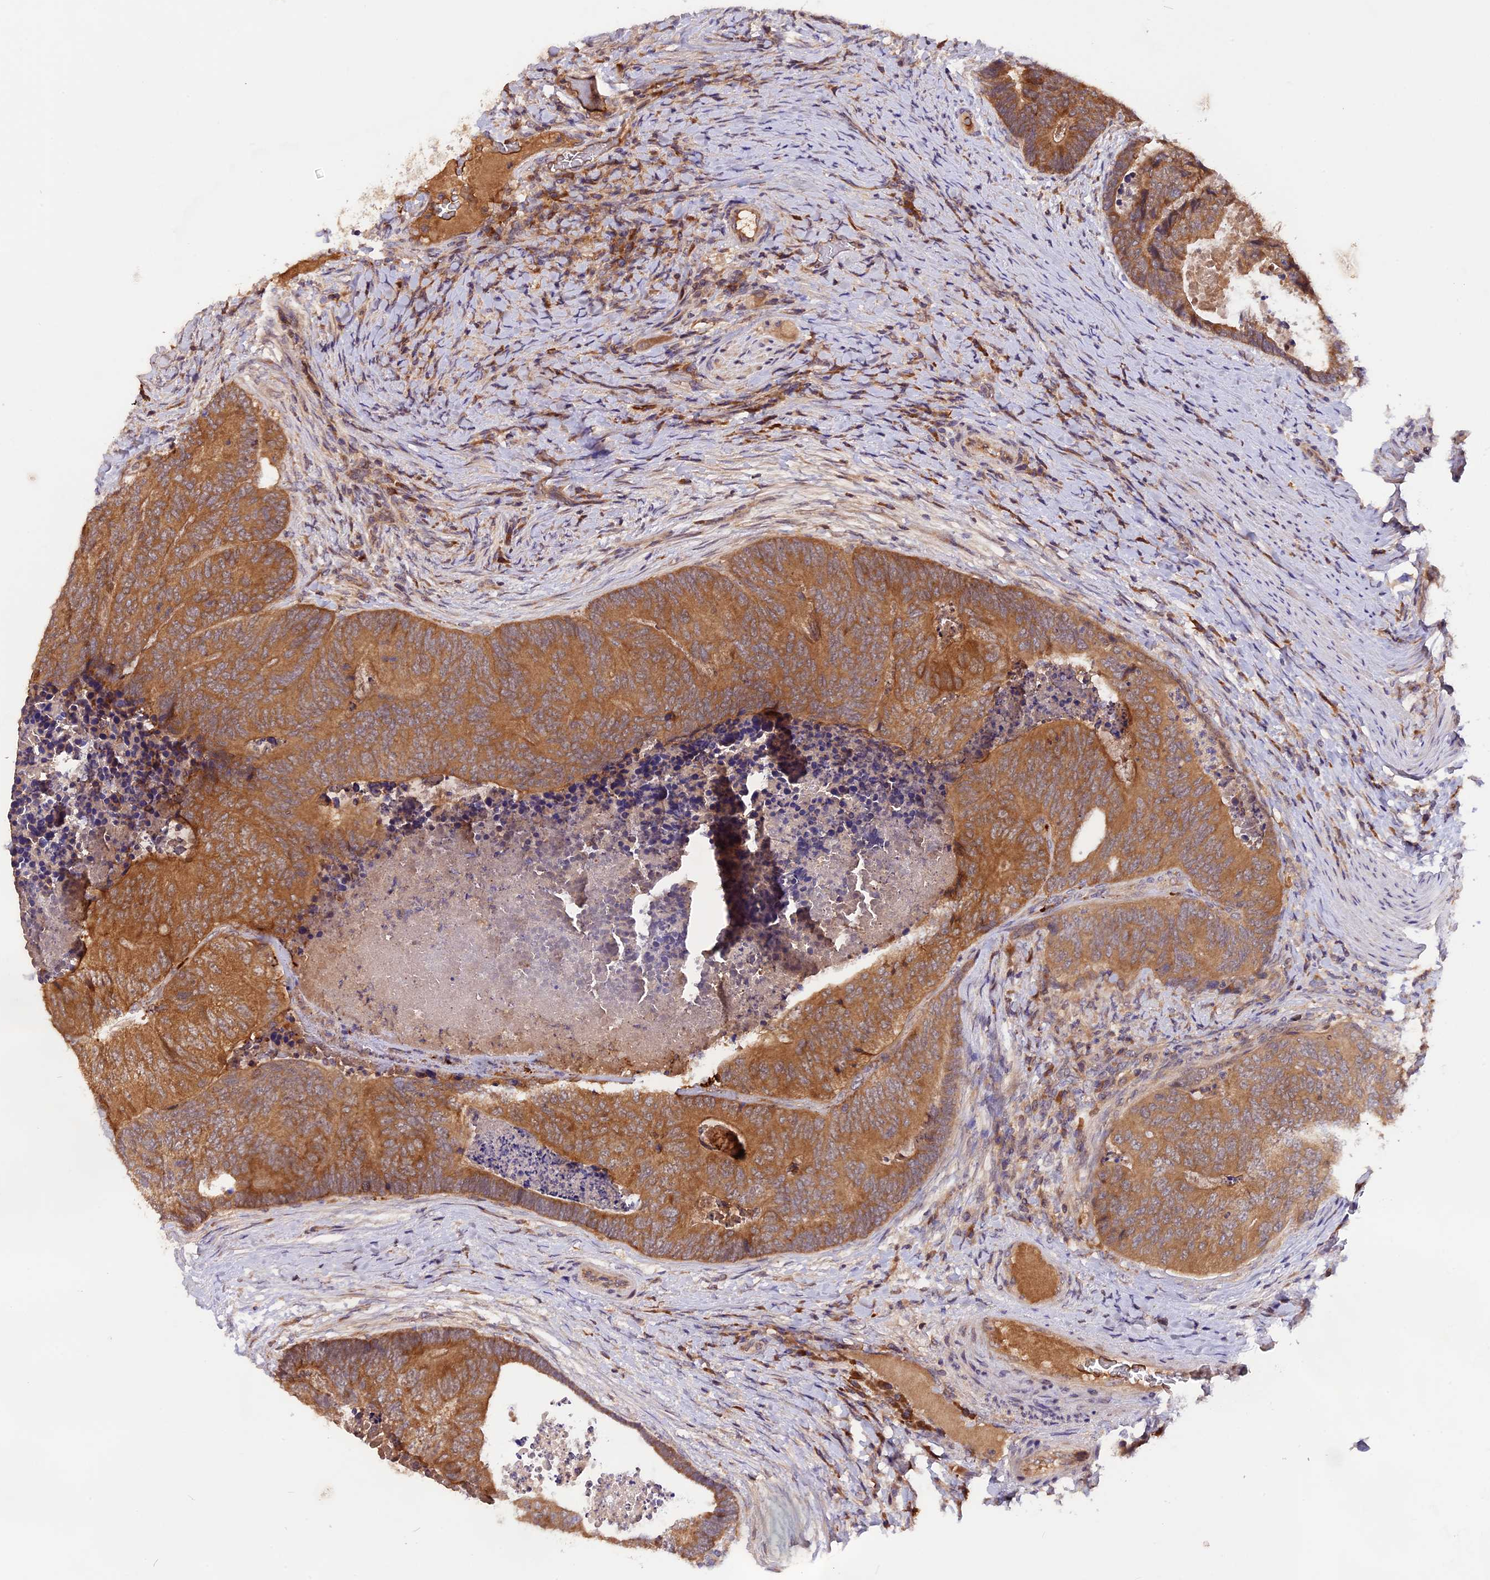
{"staining": {"intensity": "moderate", "quantity": ">75%", "location": "cytoplasmic/membranous"}, "tissue": "colorectal cancer", "cell_type": "Tumor cells", "image_type": "cancer", "snomed": [{"axis": "morphology", "description": "Adenocarcinoma, NOS"}, {"axis": "topography", "description": "Colon"}], "caption": "Colorectal cancer (adenocarcinoma) tissue shows moderate cytoplasmic/membranous expression in about >75% of tumor cells, visualized by immunohistochemistry.", "gene": "MARK4", "patient": {"sex": "female", "age": 67}}